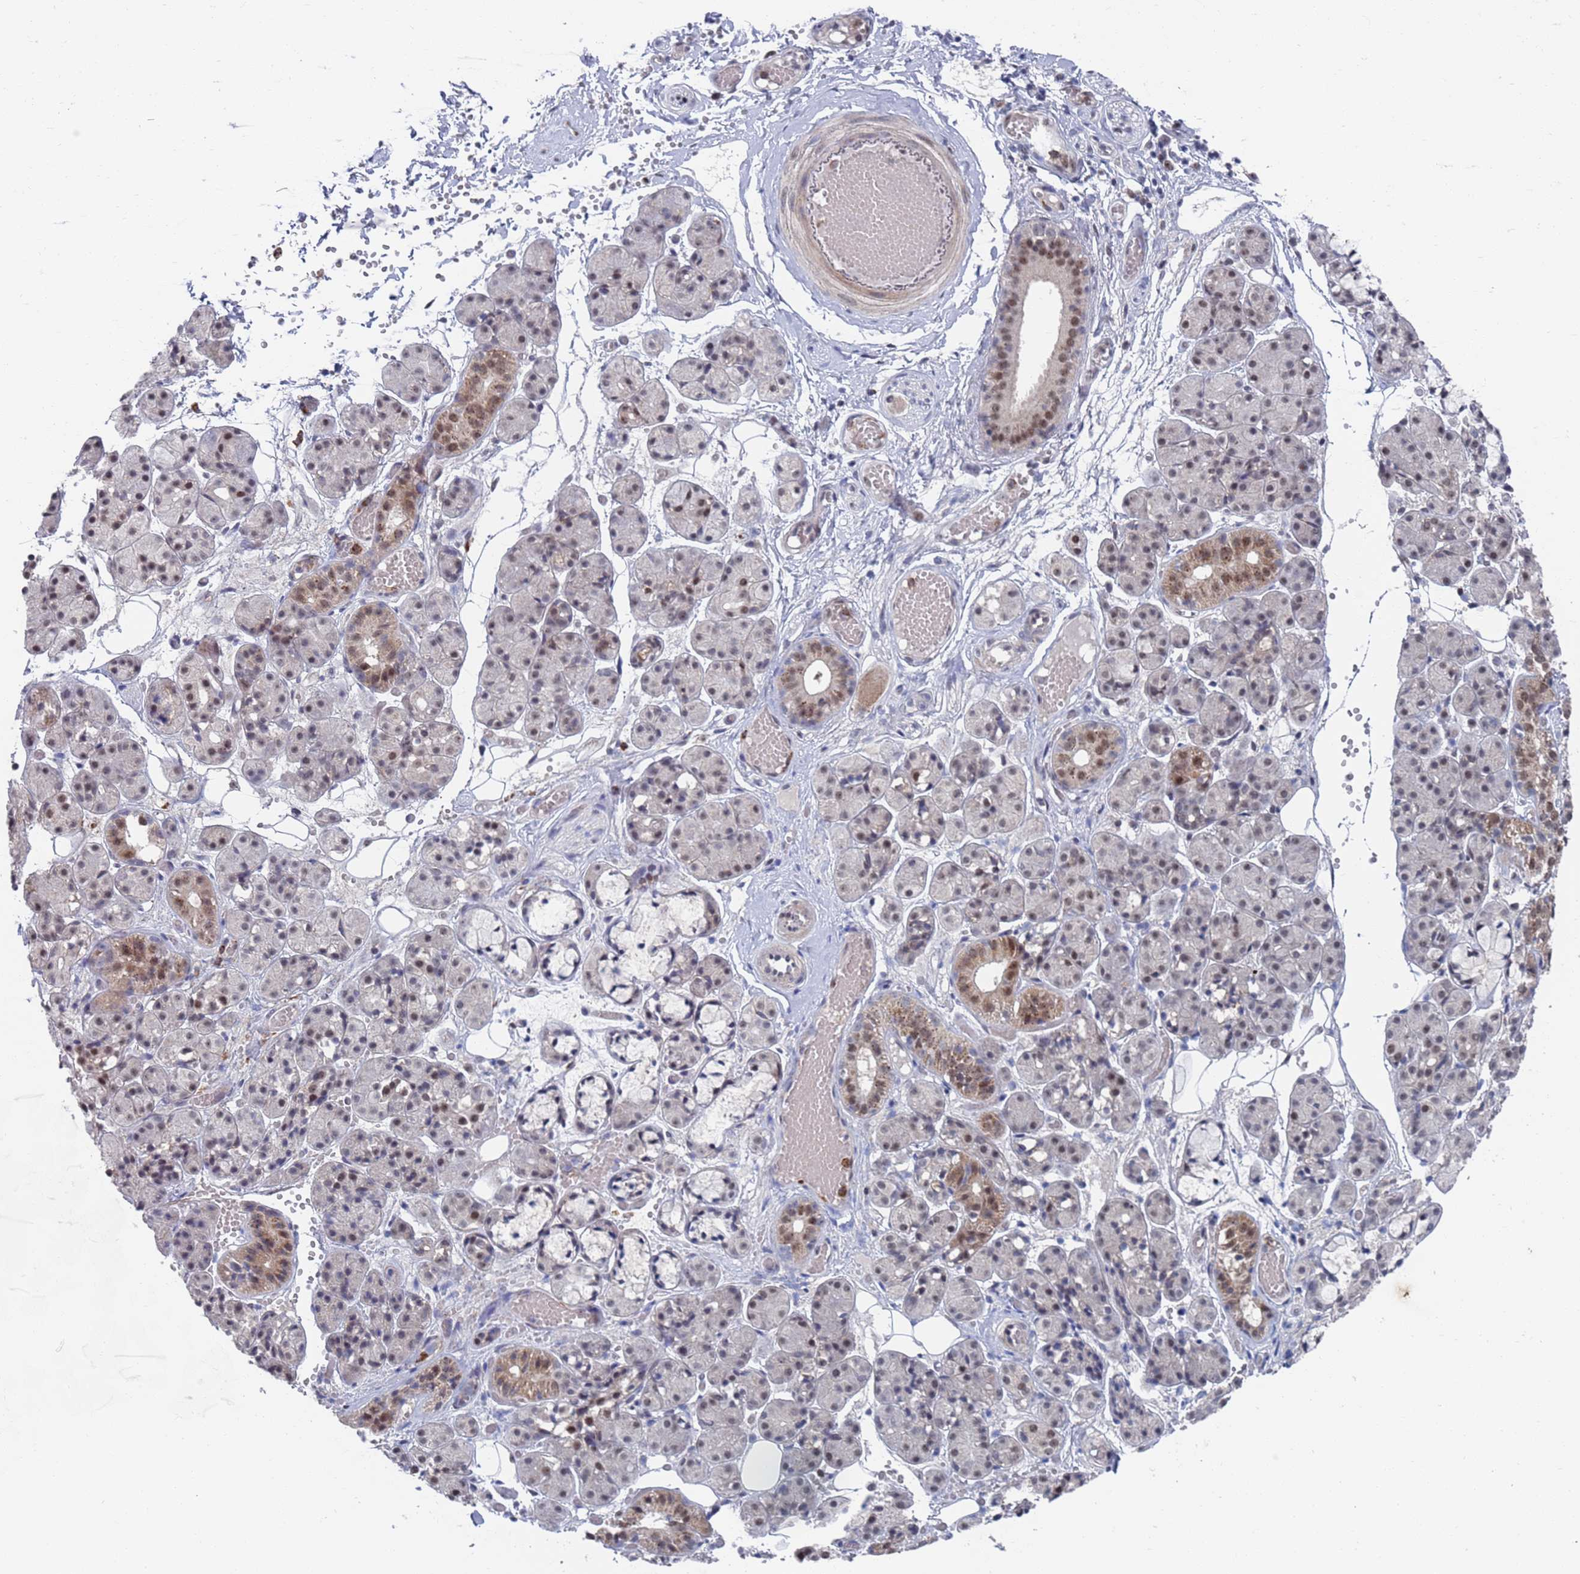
{"staining": {"intensity": "moderate", "quantity": "25%-75%", "location": "cytoplasmic/membranous,nuclear"}, "tissue": "salivary gland", "cell_type": "Glandular cells", "image_type": "normal", "snomed": [{"axis": "morphology", "description": "Normal tissue, NOS"}, {"axis": "topography", "description": "Salivary gland"}], "caption": "Protein staining of benign salivary gland reveals moderate cytoplasmic/membranous,nuclear expression in about 25%-75% of glandular cells.", "gene": "RPP25", "patient": {"sex": "male", "age": 63}}